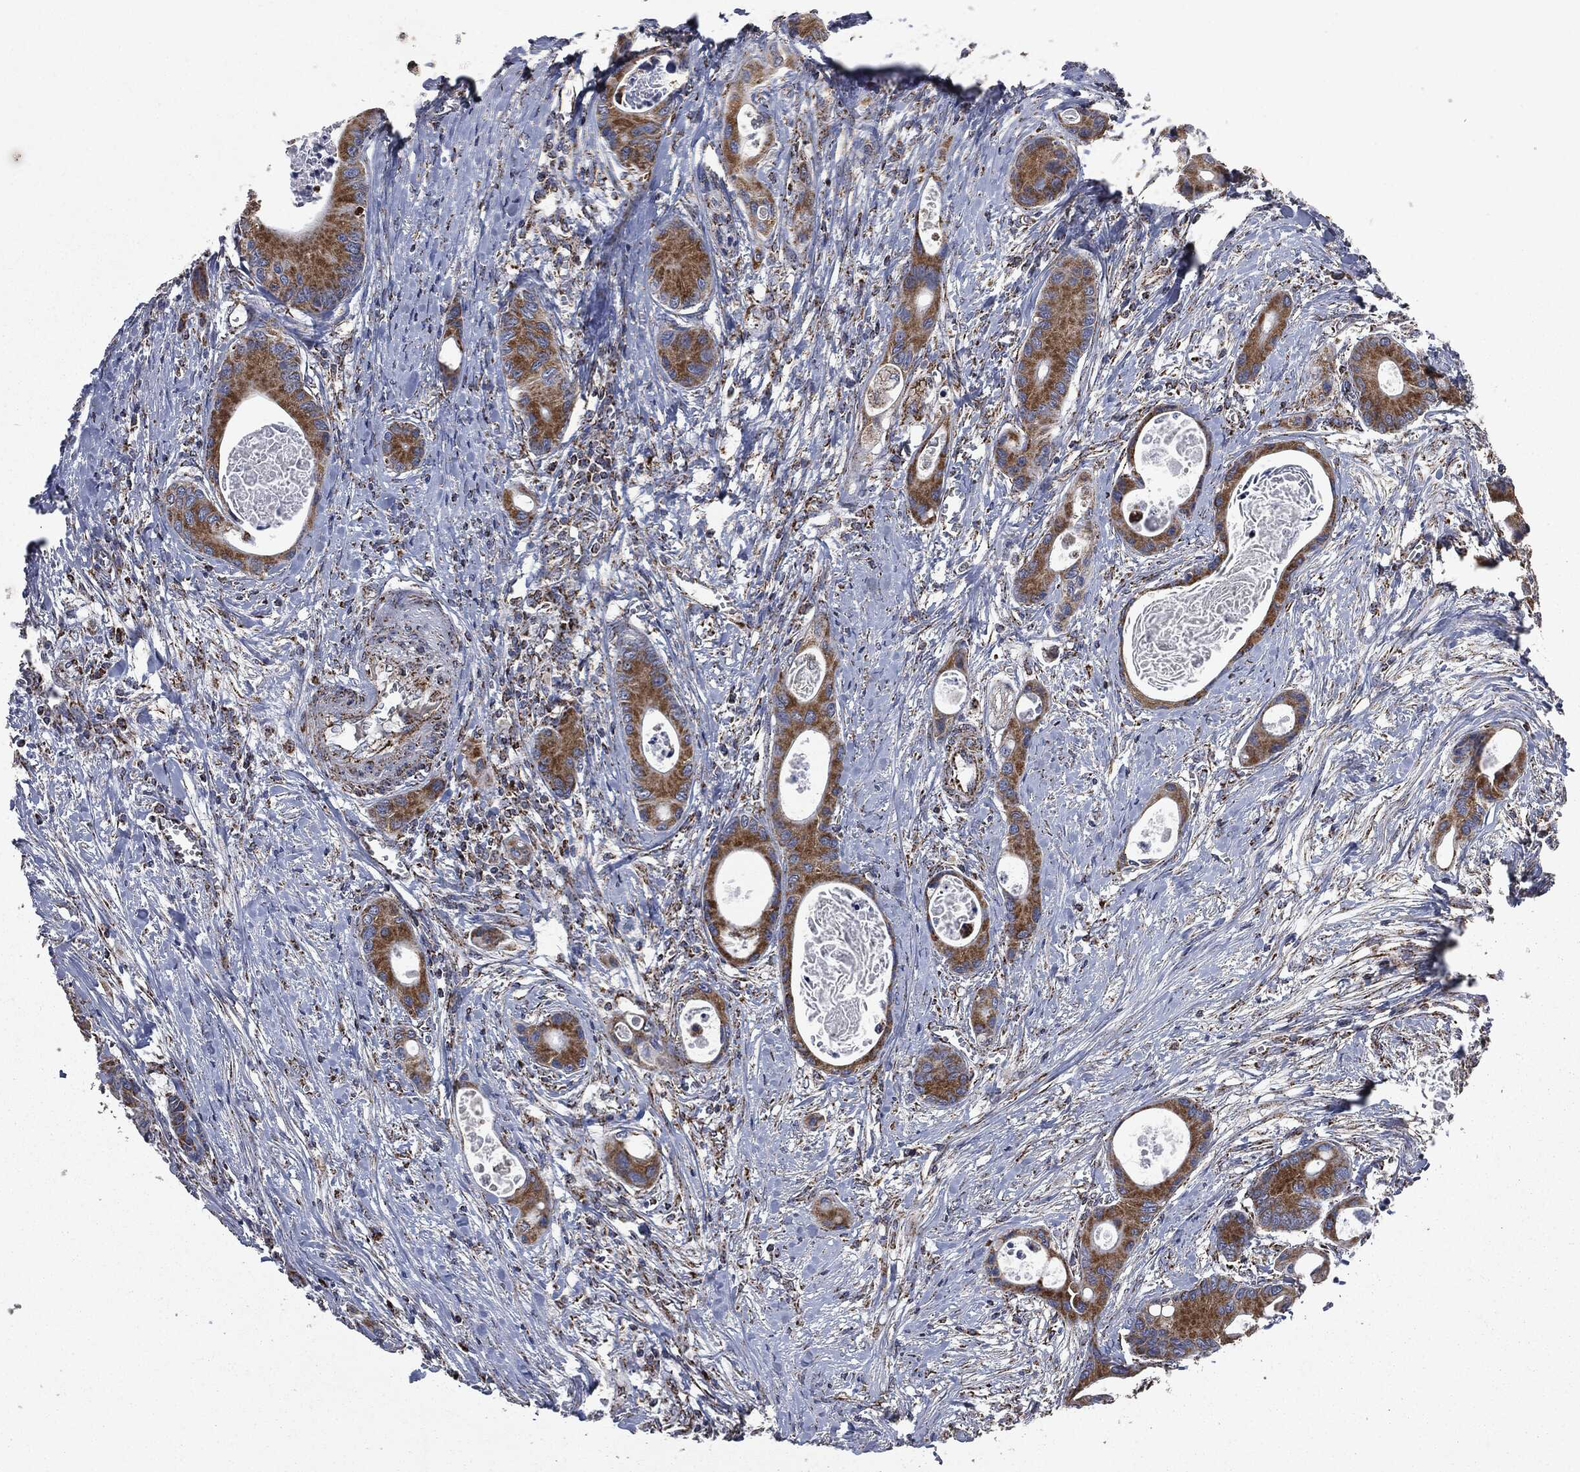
{"staining": {"intensity": "strong", "quantity": ">75%", "location": "cytoplasmic/membranous"}, "tissue": "colorectal cancer", "cell_type": "Tumor cells", "image_type": "cancer", "snomed": [{"axis": "morphology", "description": "Adenocarcinoma, NOS"}, {"axis": "topography", "description": "Colon"}], "caption": "DAB immunohistochemical staining of colorectal adenocarcinoma reveals strong cytoplasmic/membranous protein expression in about >75% of tumor cells. (DAB = brown stain, brightfield microscopy at high magnification).", "gene": "RYK", "patient": {"sex": "female", "age": 78}}